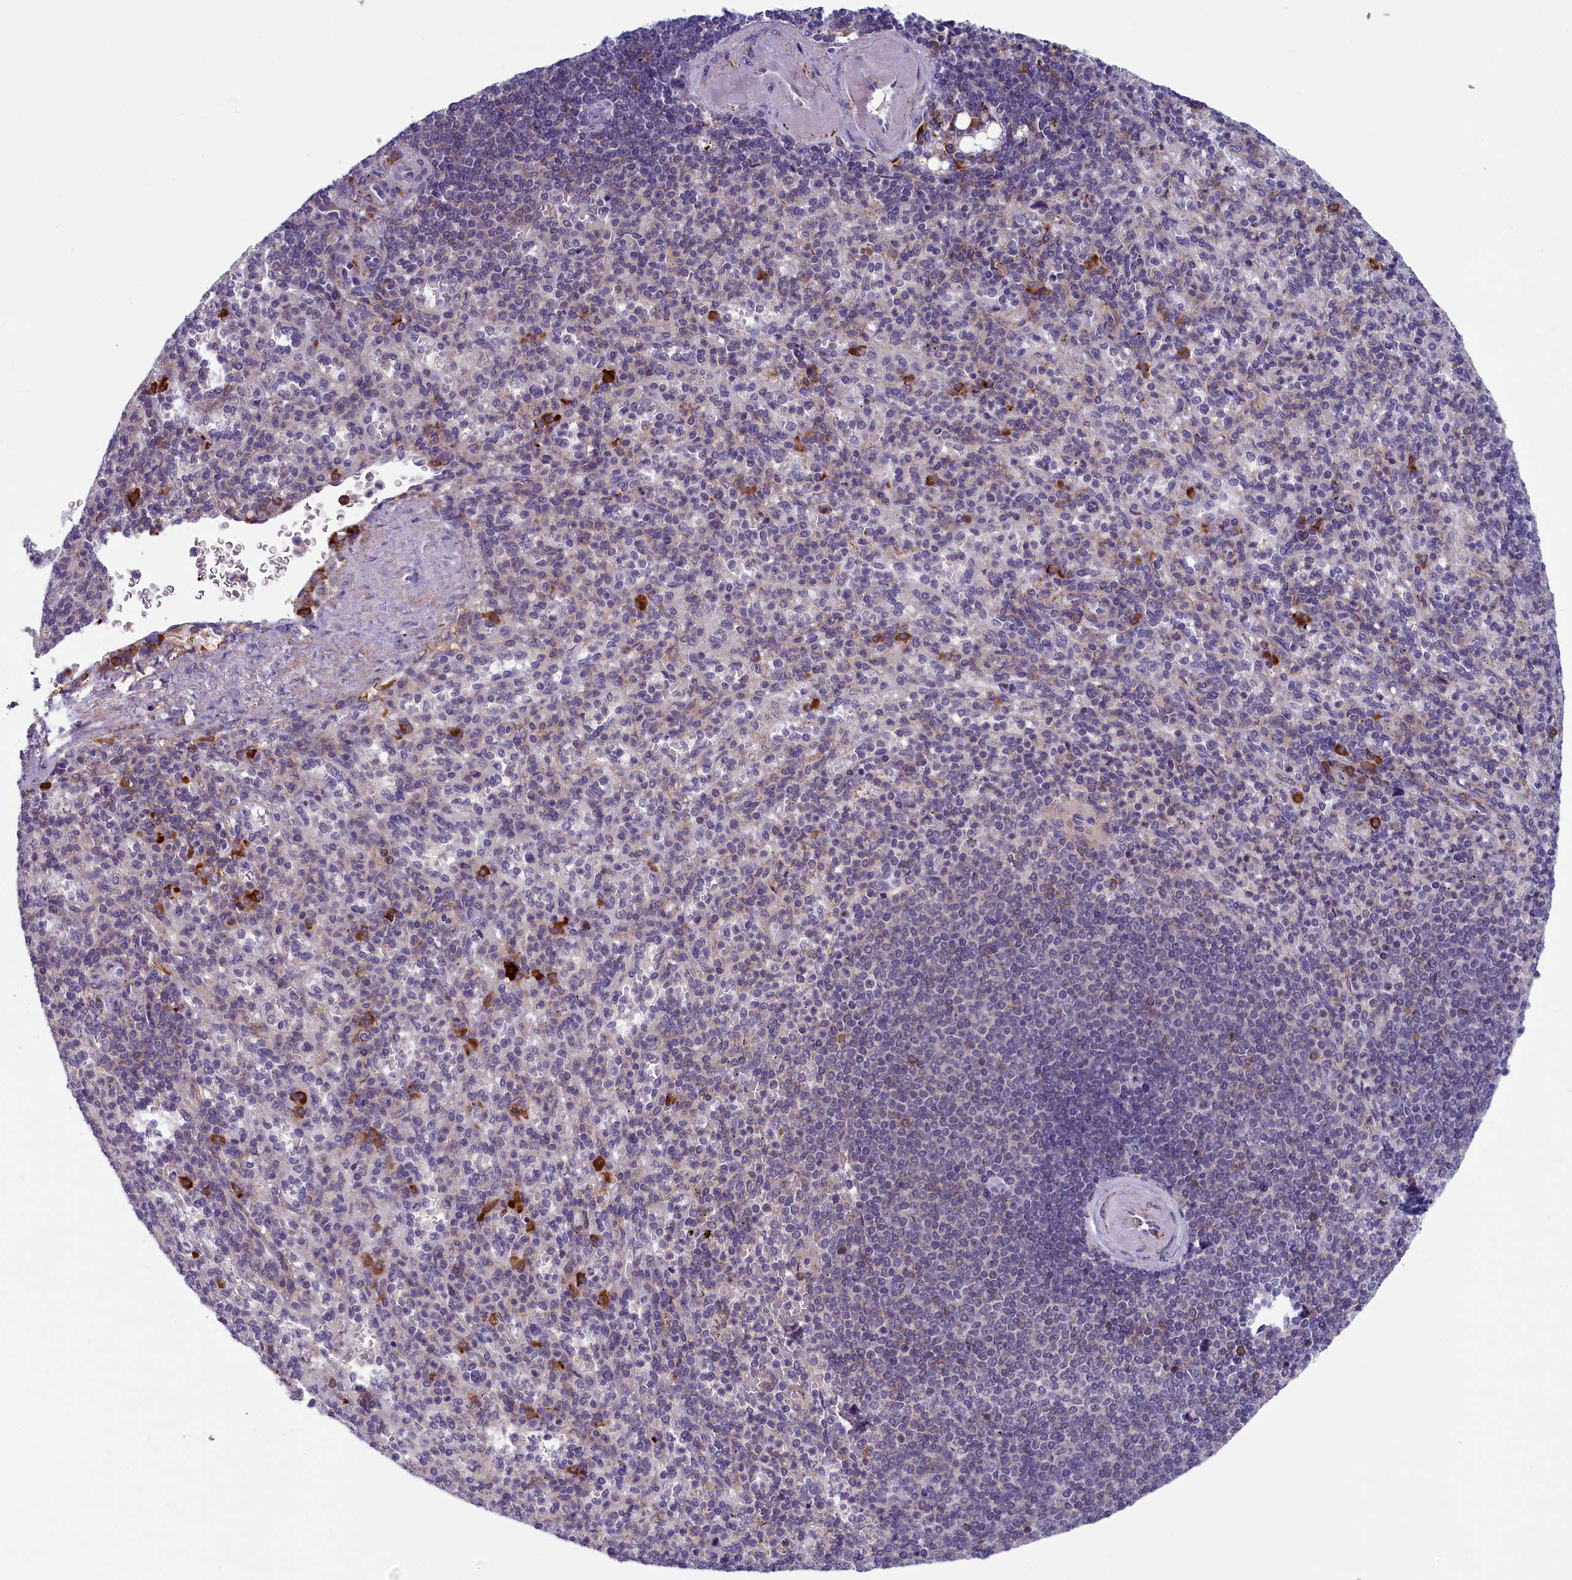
{"staining": {"intensity": "negative", "quantity": "none", "location": "none"}, "tissue": "spleen", "cell_type": "Cells in red pulp", "image_type": "normal", "snomed": [{"axis": "morphology", "description": "Normal tissue, NOS"}, {"axis": "topography", "description": "Spleen"}], "caption": "Cells in red pulp show no significant positivity in benign spleen. (Brightfield microscopy of DAB IHC at high magnification).", "gene": "CNEP1R1", "patient": {"sex": "female", "age": 74}}